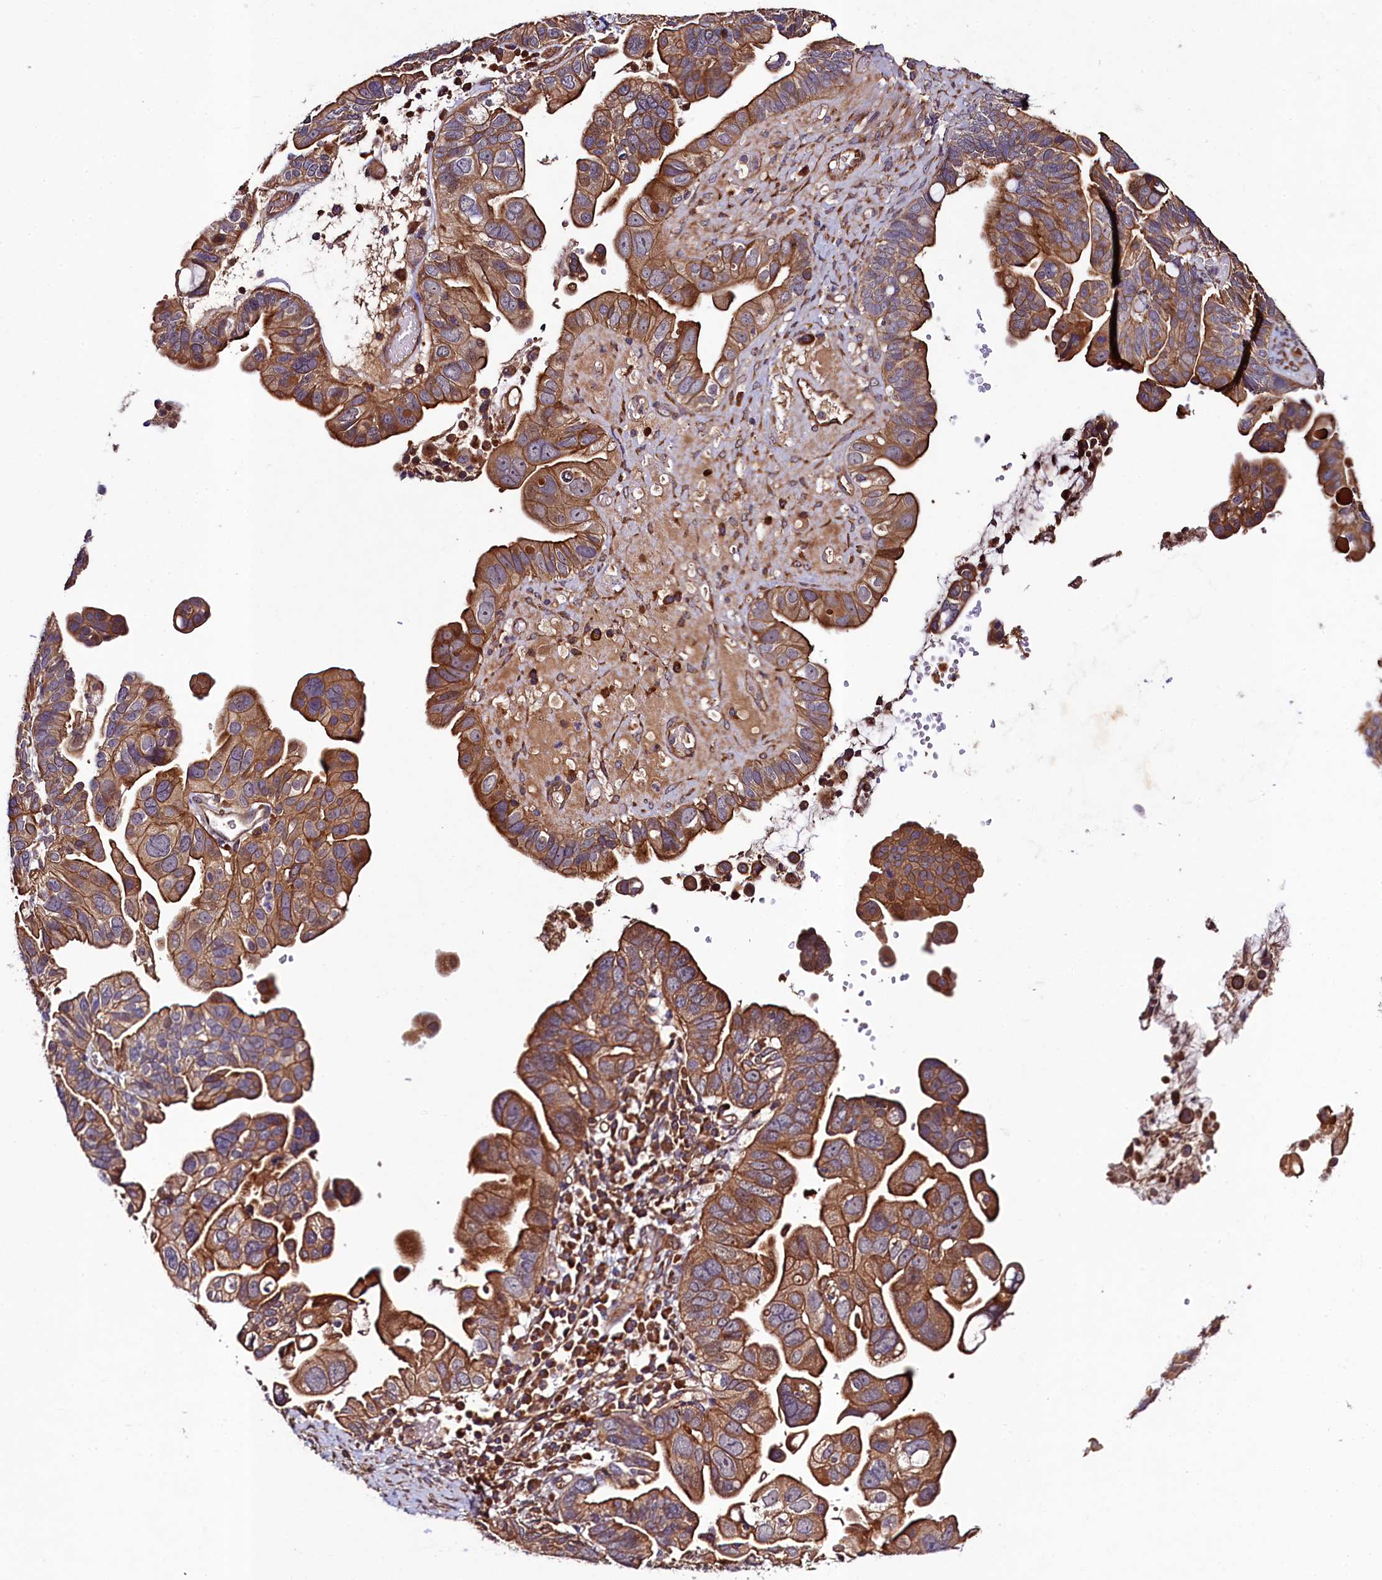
{"staining": {"intensity": "moderate", "quantity": ">75%", "location": "cytoplasmic/membranous"}, "tissue": "ovarian cancer", "cell_type": "Tumor cells", "image_type": "cancer", "snomed": [{"axis": "morphology", "description": "Cystadenocarcinoma, serous, NOS"}, {"axis": "topography", "description": "Ovary"}], "caption": "The micrograph reveals staining of serous cystadenocarcinoma (ovarian), revealing moderate cytoplasmic/membranous protein positivity (brown color) within tumor cells.", "gene": "CCDC102A", "patient": {"sex": "female", "age": 56}}